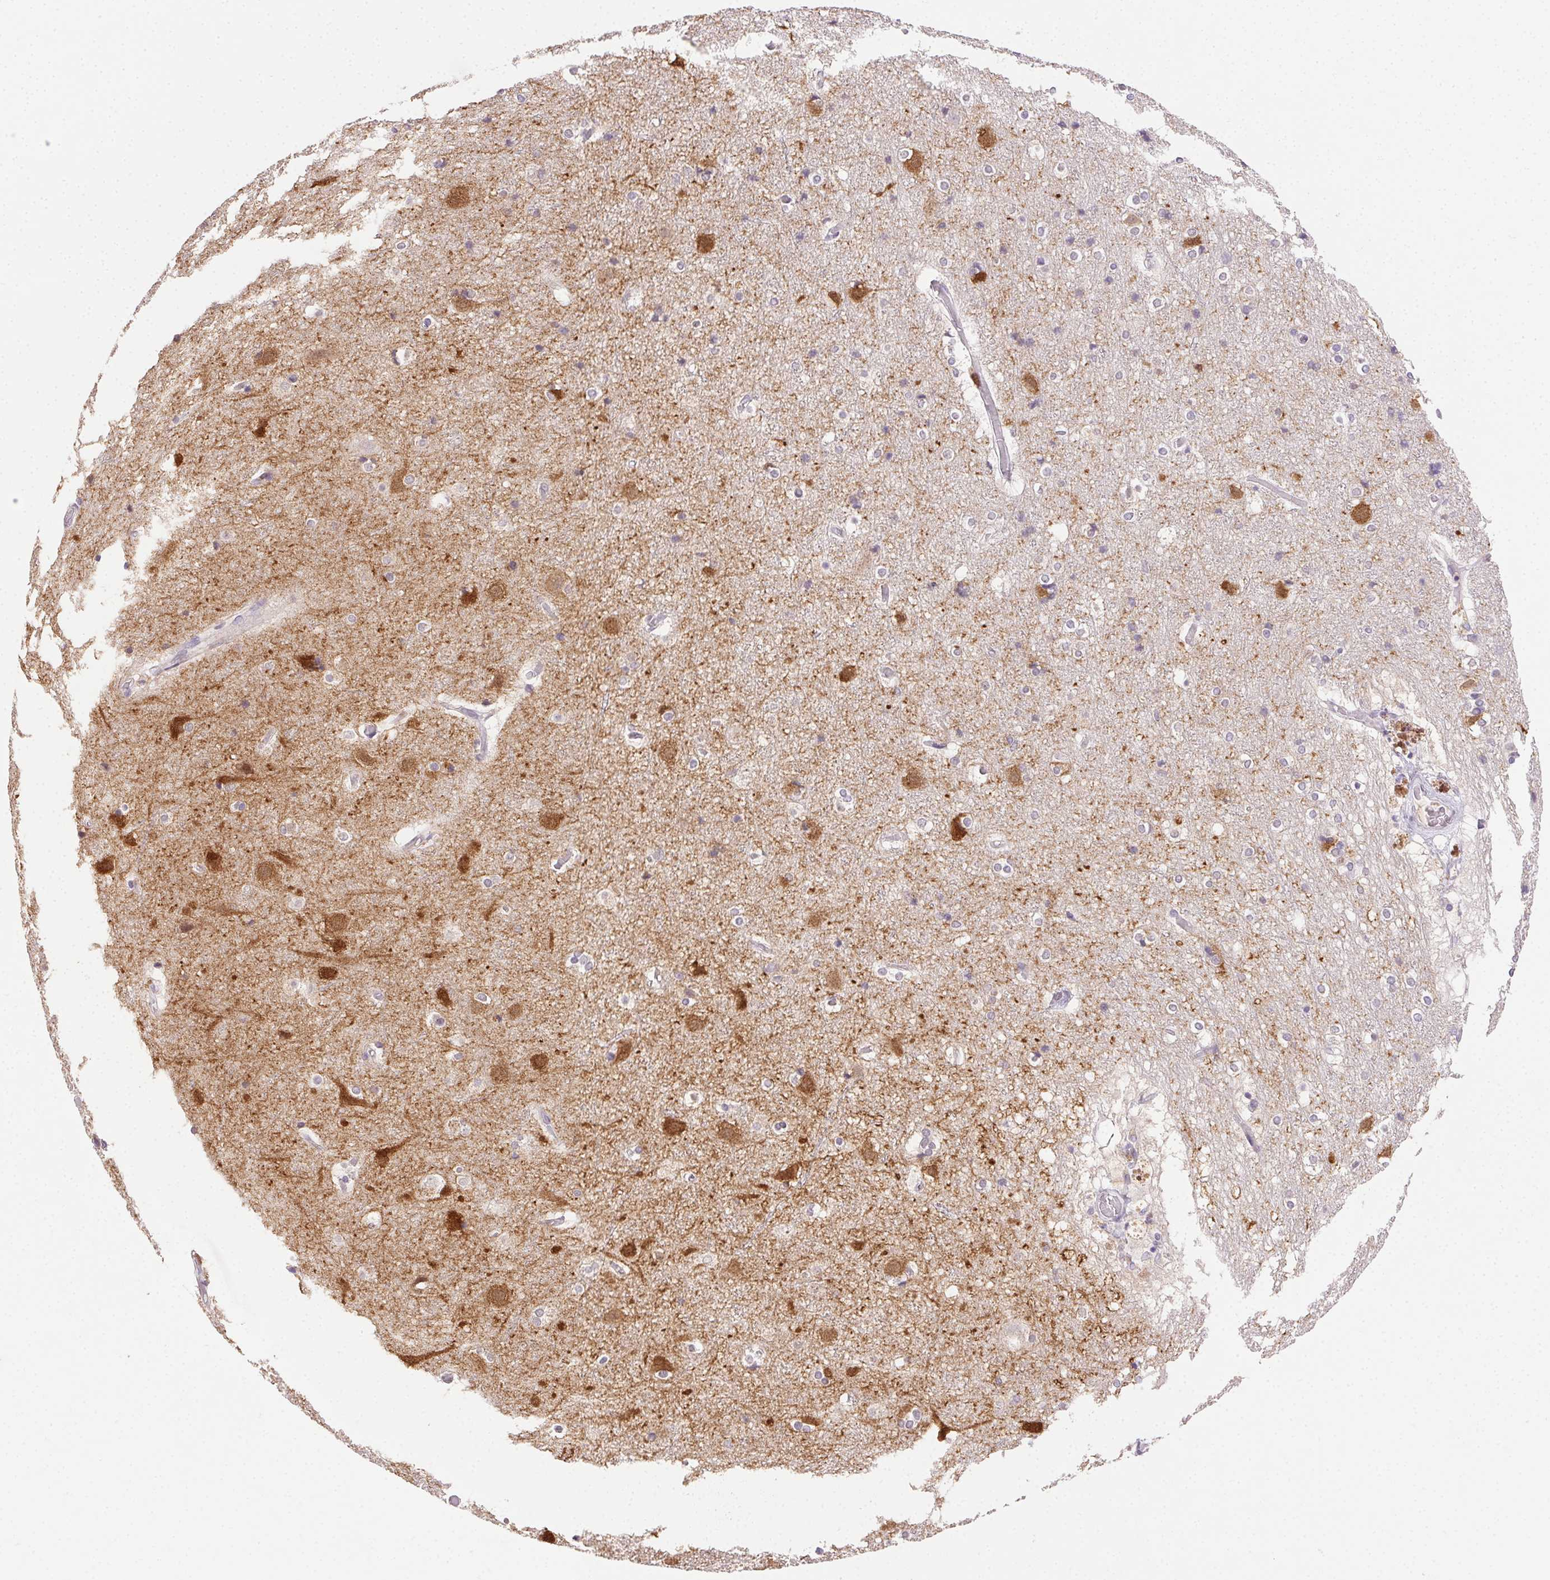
{"staining": {"intensity": "negative", "quantity": "none", "location": "none"}, "tissue": "cerebral cortex", "cell_type": "Endothelial cells", "image_type": "normal", "snomed": [{"axis": "morphology", "description": "Normal tissue, NOS"}, {"axis": "topography", "description": "Cerebral cortex"}], "caption": "An immunohistochemistry photomicrograph of unremarkable cerebral cortex is shown. There is no staining in endothelial cells of cerebral cortex. Brightfield microscopy of IHC stained with DAB (3,3'-diaminobenzidine) (brown) and hematoxylin (blue), captured at high magnification.", "gene": "AKAP5", "patient": {"sex": "female", "age": 52}}